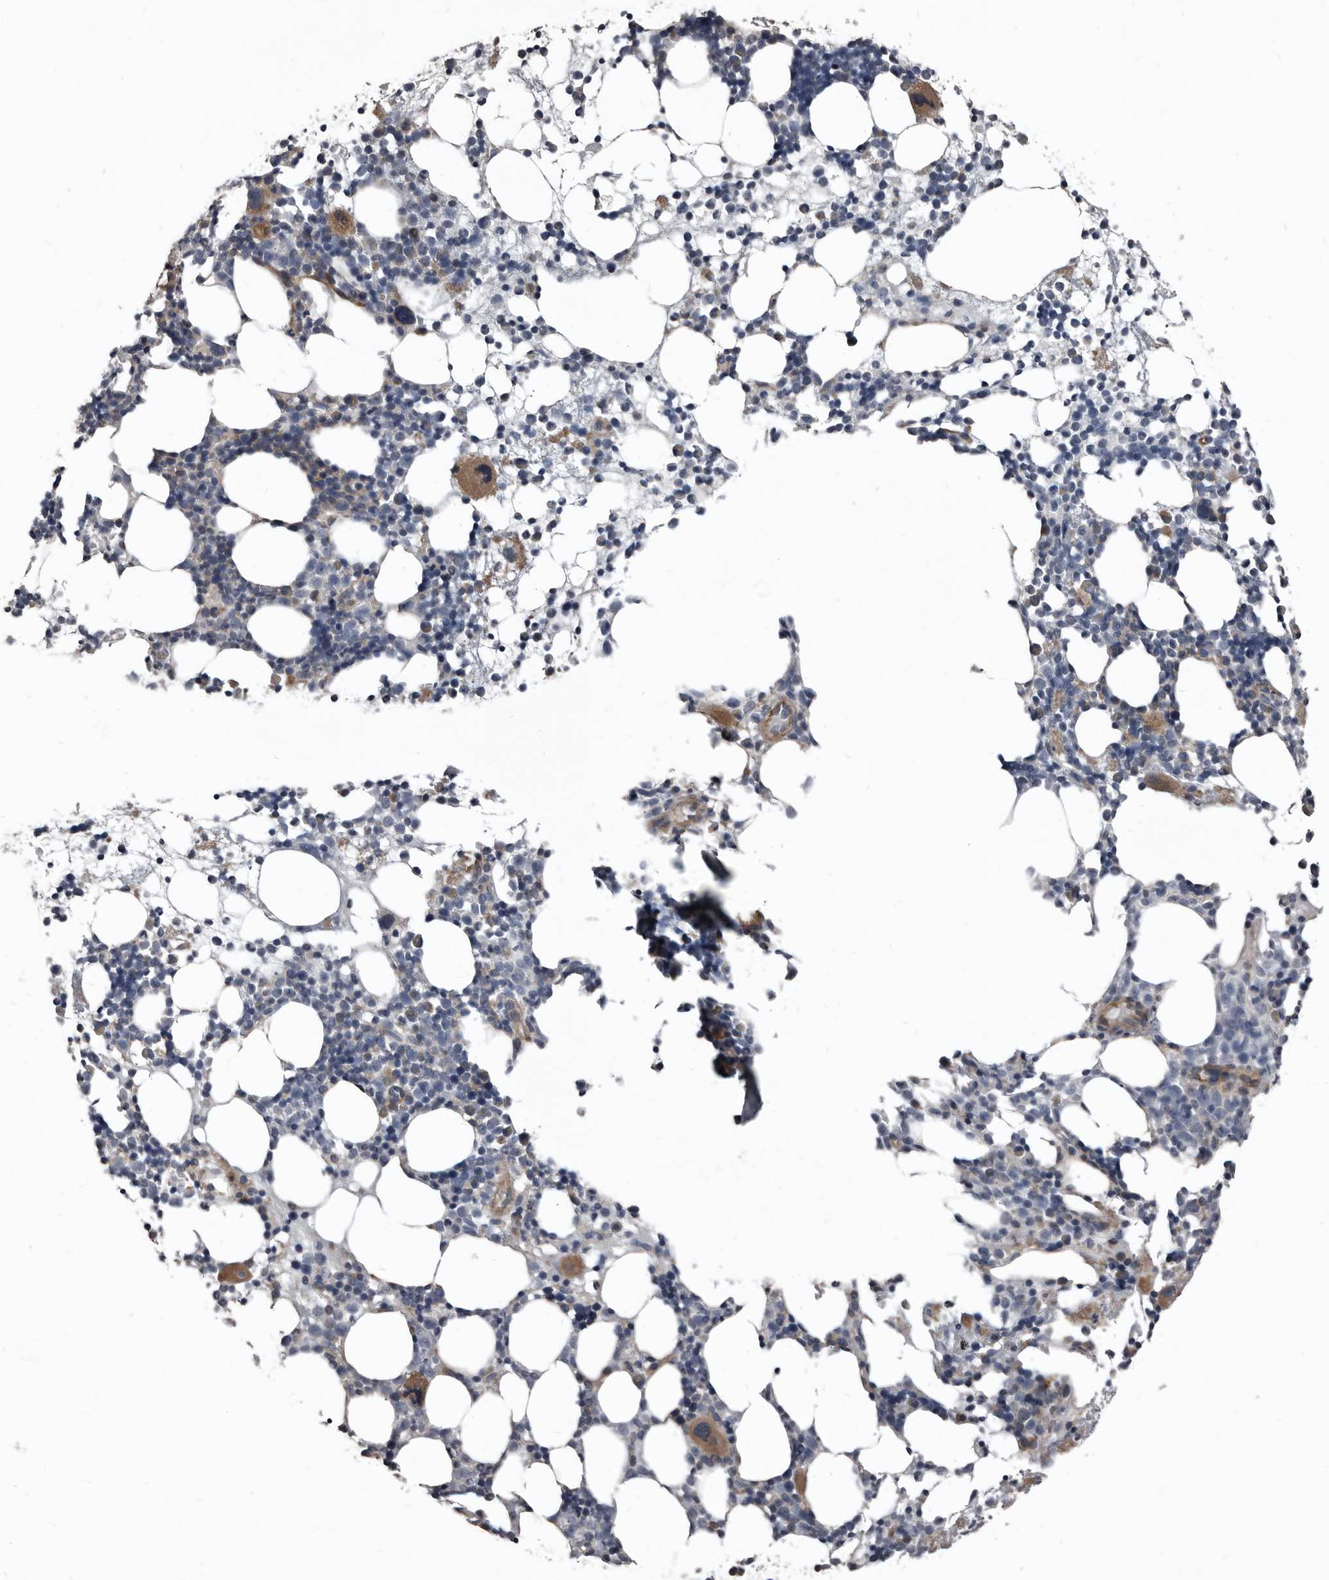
{"staining": {"intensity": "moderate", "quantity": "<25%", "location": "cytoplasmic/membranous"}, "tissue": "bone marrow", "cell_type": "Hematopoietic cells", "image_type": "normal", "snomed": [{"axis": "morphology", "description": "Normal tissue, NOS"}, {"axis": "topography", "description": "Bone marrow"}], "caption": "Moderate cytoplasmic/membranous staining for a protein is identified in about <25% of hematopoietic cells of unremarkable bone marrow using immunohistochemistry.", "gene": "DHPS", "patient": {"sex": "female", "age": 57}}